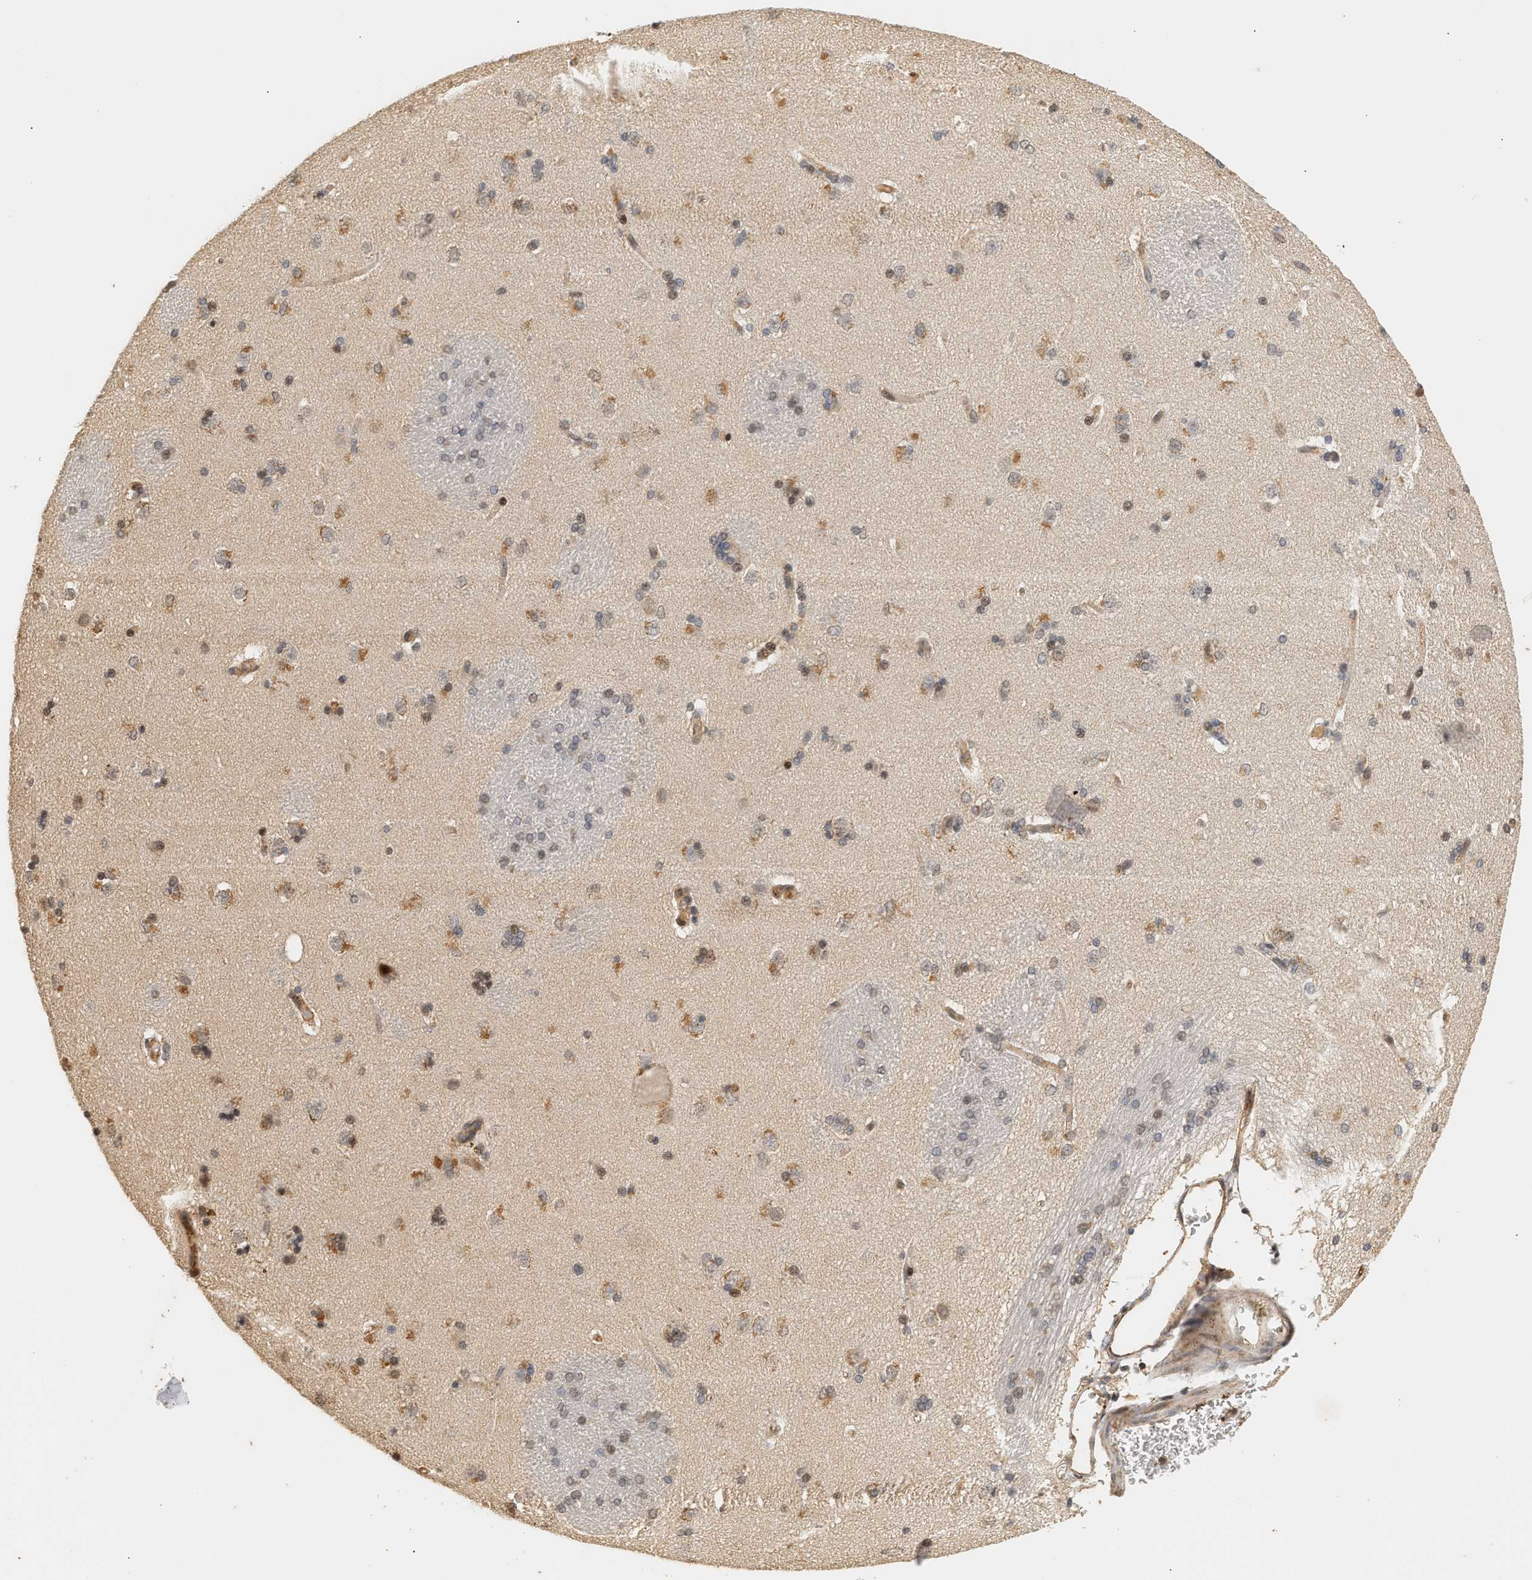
{"staining": {"intensity": "moderate", "quantity": "25%-75%", "location": "cytoplasmic/membranous,nuclear"}, "tissue": "caudate", "cell_type": "Glial cells", "image_type": "normal", "snomed": [{"axis": "morphology", "description": "Normal tissue, NOS"}, {"axis": "topography", "description": "Lateral ventricle wall"}], "caption": "Unremarkable caudate displays moderate cytoplasmic/membranous,nuclear staining in about 25%-75% of glial cells.", "gene": "PLXND1", "patient": {"sex": "female", "age": 19}}